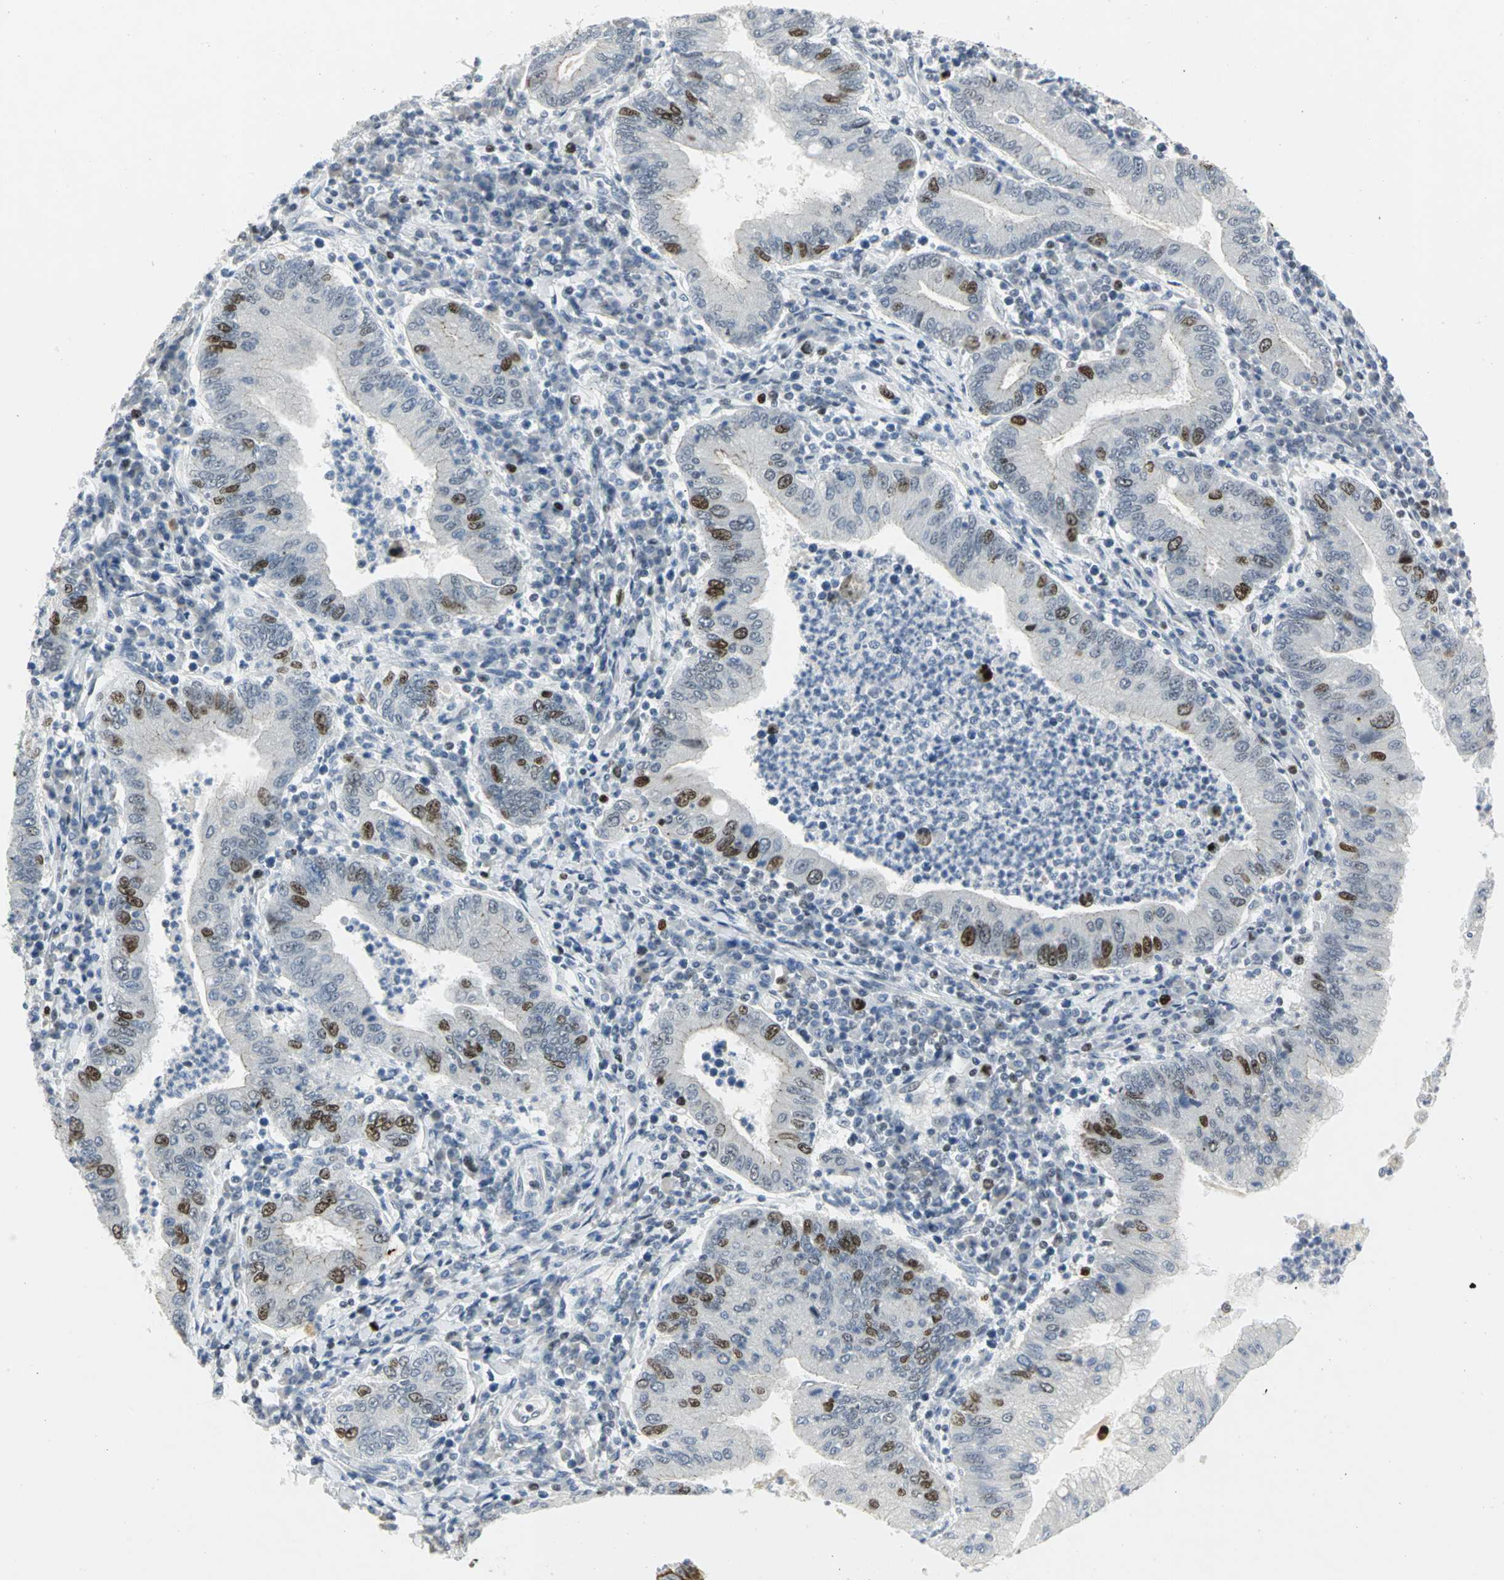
{"staining": {"intensity": "strong", "quantity": "25%-75%", "location": "nuclear"}, "tissue": "stomach cancer", "cell_type": "Tumor cells", "image_type": "cancer", "snomed": [{"axis": "morphology", "description": "Normal tissue, NOS"}, {"axis": "morphology", "description": "Adenocarcinoma, NOS"}, {"axis": "topography", "description": "Esophagus"}, {"axis": "topography", "description": "Stomach, upper"}, {"axis": "topography", "description": "Peripheral nerve tissue"}], "caption": "Immunohistochemistry (IHC) micrograph of neoplastic tissue: human stomach cancer (adenocarcinoma) stained using IHC reveals high levels of strong protein expression localized specifically in the nuclear of tumor cells, appearing as a nuclear brown color.", "gene": "RPA1", "patient": {"sex": "male", "age": 62}}